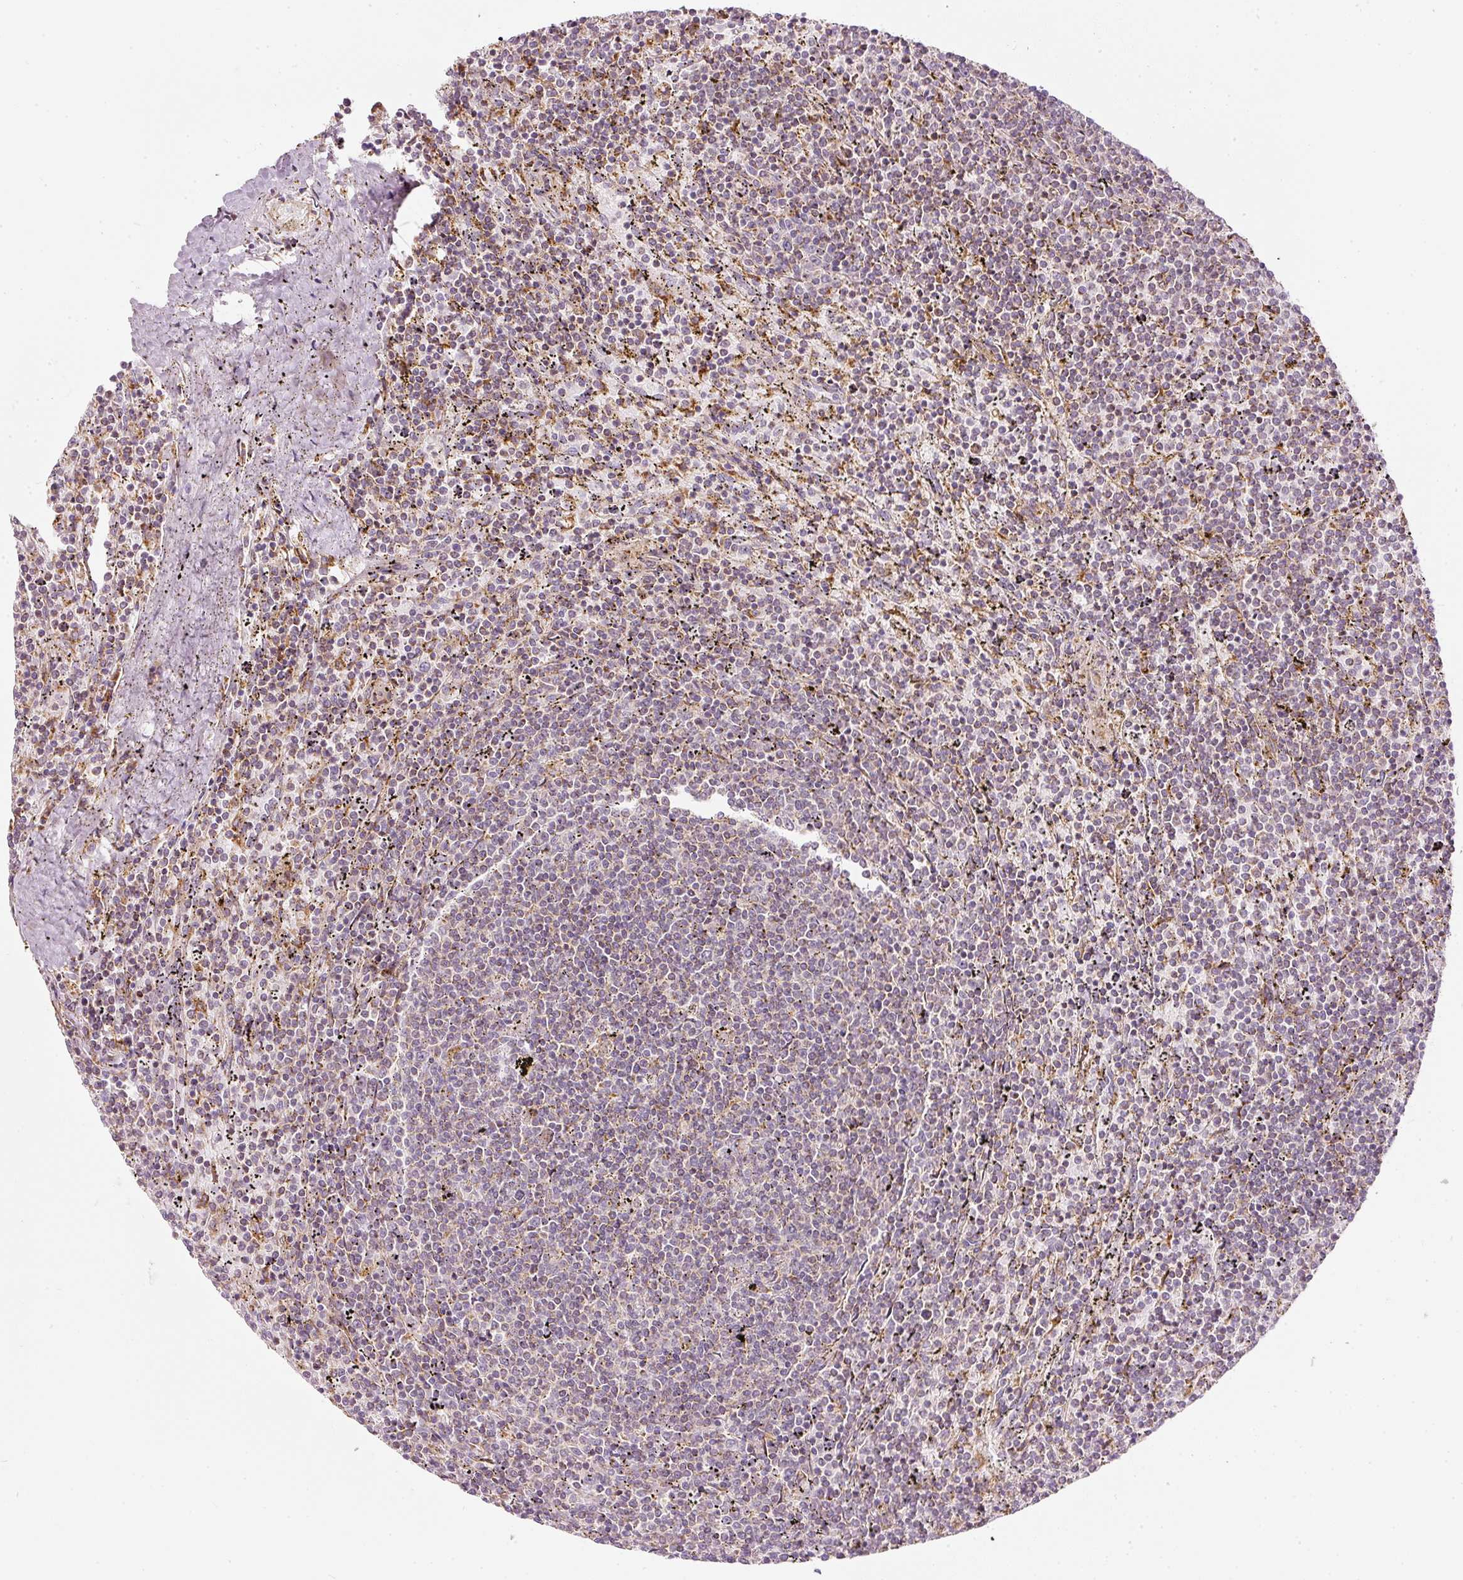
{"staining": {"intensity": "weak", "quantity": "25%-75%", "location": "cytoplasmic/membranous"}, "tissue": "lymphoma", "cell_type": "Tumor cells", "image_type": "cancer", "snomed": [{"axis": "morphology", "description": "Malignant lymphoma, non-Hodgkin's type, Low grade"}, {"axis": "topography", "description": "Spleen"}], "caption": "Immunohistochemical staining of human low-grade malignant lymphoma, non-Hodgkin's type reveals low levels of weak cytoplasmic/membranous protein positivity in about 25%-75% of tumor cells. (IHC, brightfield microscopy, high magnification).", "gene": "SNAPC5", "patient": {"sex": "female", "age": 50}}